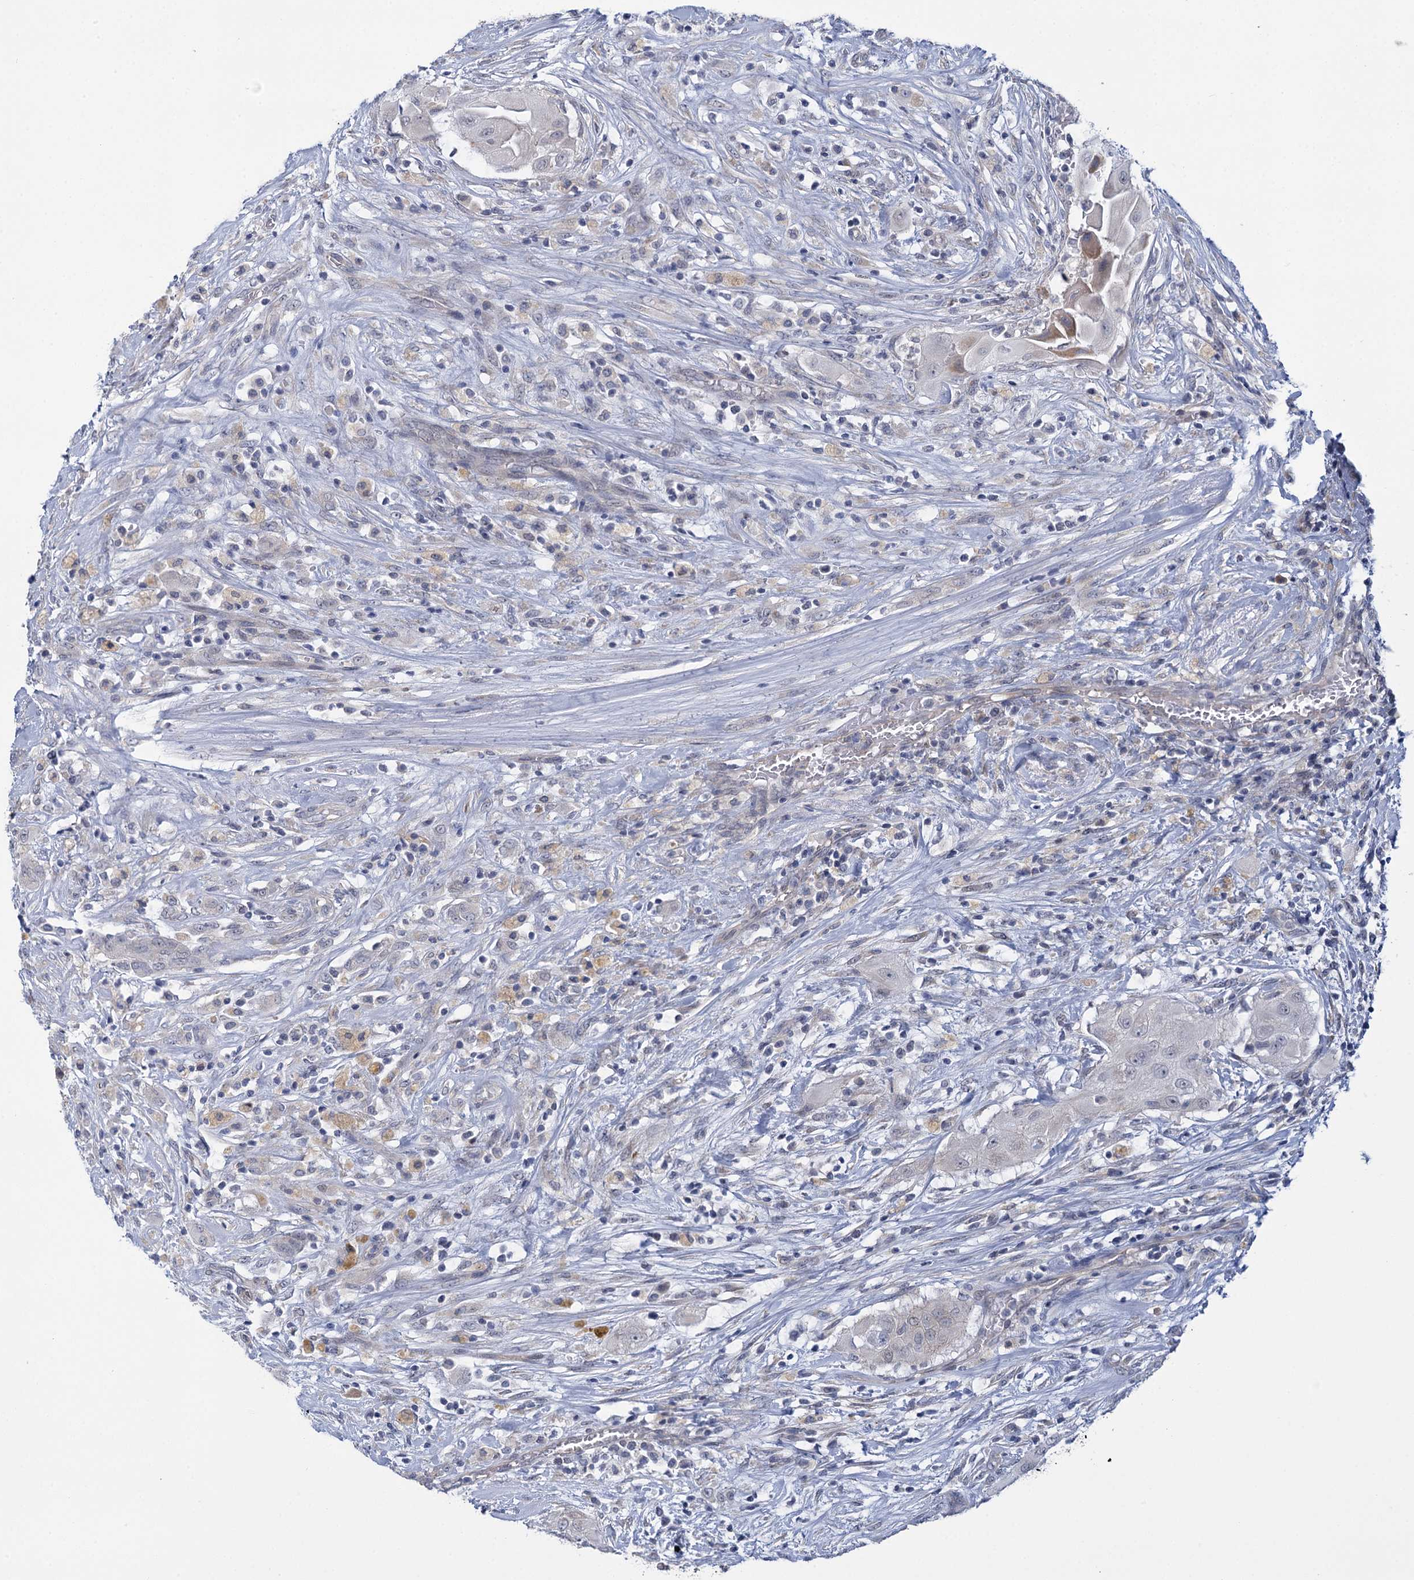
{"staining": {"intensity": "negative", "quantity": "none", "location": "none"}, "tissue": "thyroid cancer", "cell_type": "Tumor cells", "image_type": "cancer", "snomed": [{"axis": "morphology", "description": "Papillary adenocarcinoma, NOS"}, {"axis": "topography", "description": "Thyroid gland"}], "caption": "Image shows no significant protein staining in tumor cells of thyroid papillary adenocarcinoma.", "gene": "MBLAC2", "patient": {"sex": "female", "age": 59}}